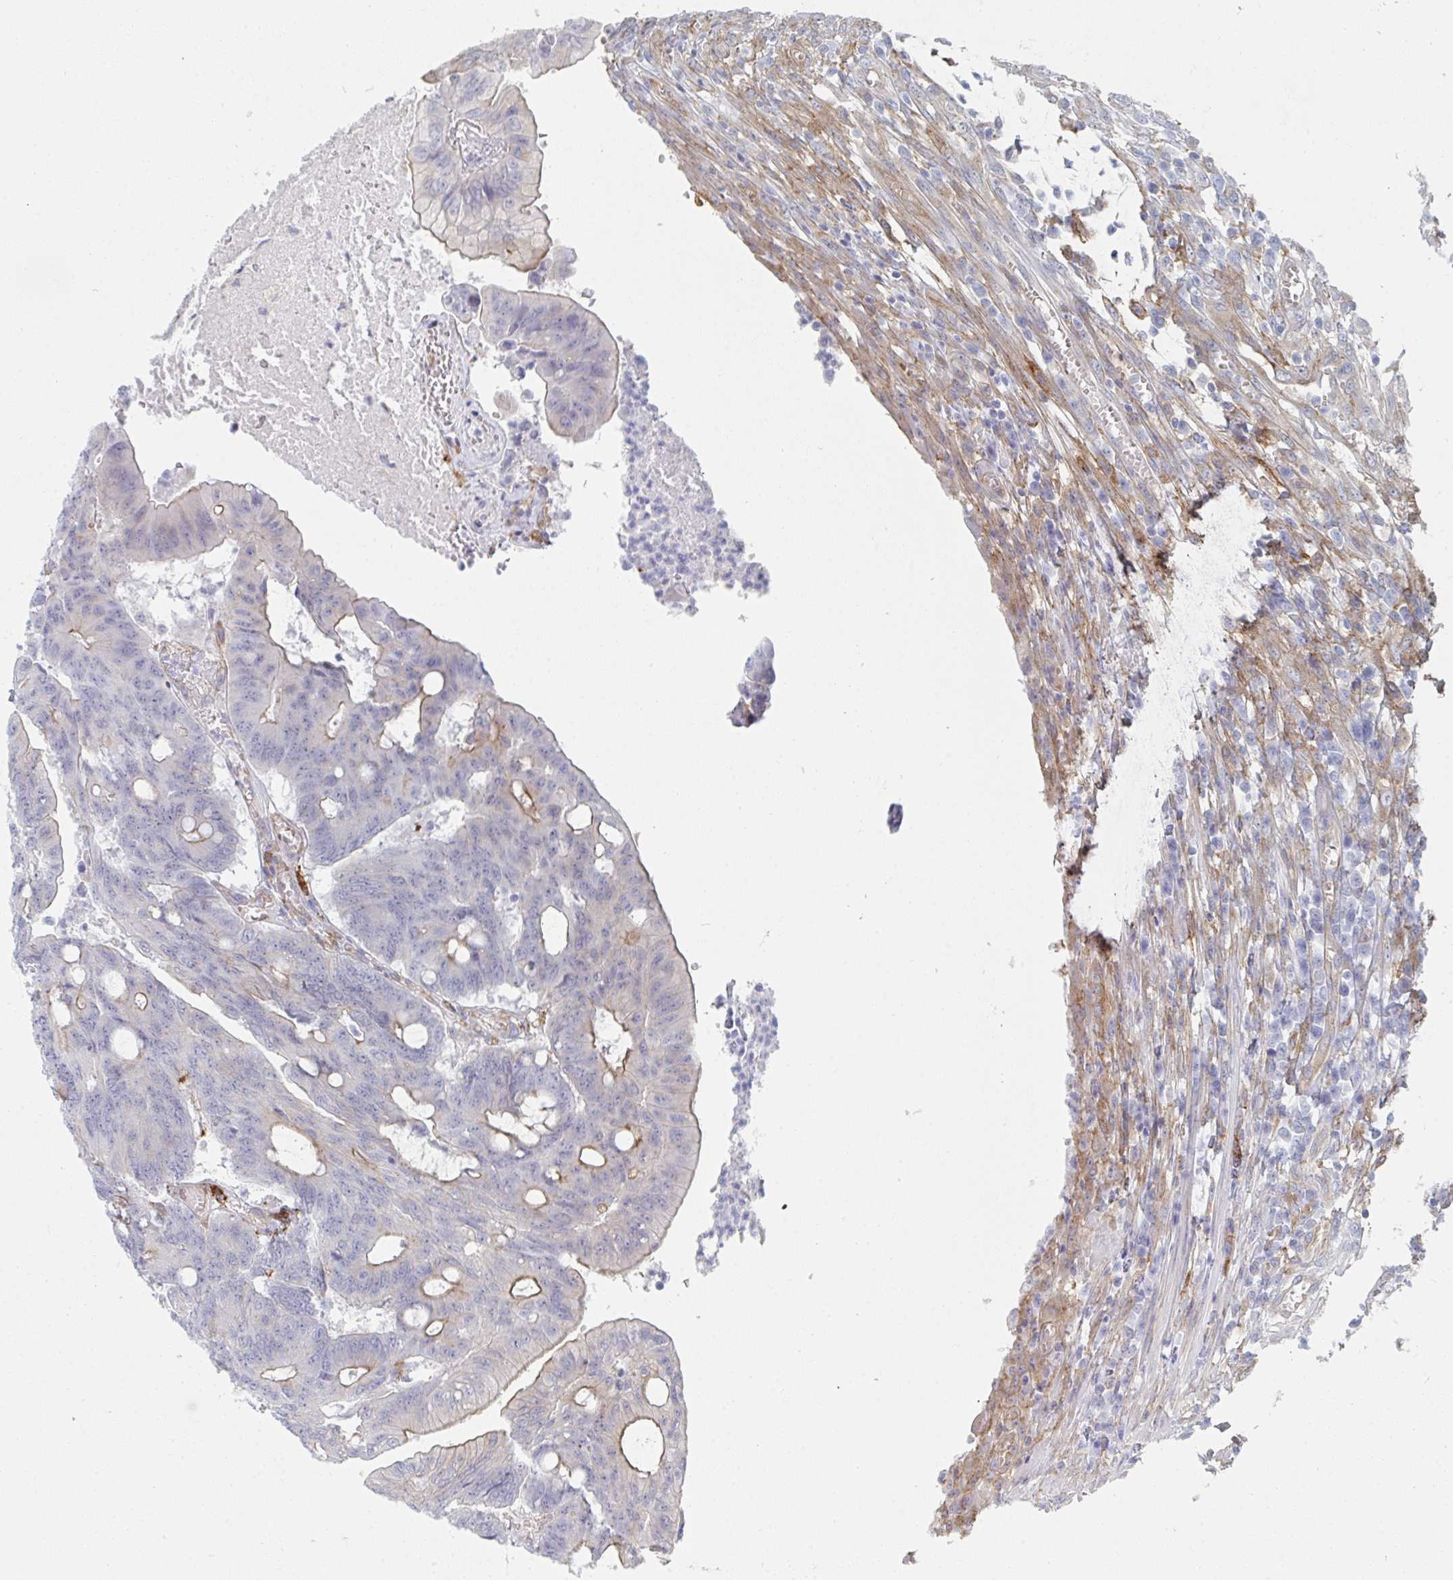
{"staining": {"intensity": "moderate", "quantity": "<25%", "location": "cytoplasmic/membranous"}, "tissue": "colorectal cancer", "cell_type": "Tumor cells", "image_type": "cancer", "snomed": [{"axis": "morphology", "description": "Adenocarcinoma, NOS"}, {"axis": "topography", "description": "Colon"}], "caption": "Immunohistochemical staining of colorectal cancer (adenocarcinoma) demonstrates low levels of moderate cytoplasmic/membranous positivity in approximately <25% of tumor cells.", "gene": "DAB2", "patient": {"sex": "male", "age": 65}}